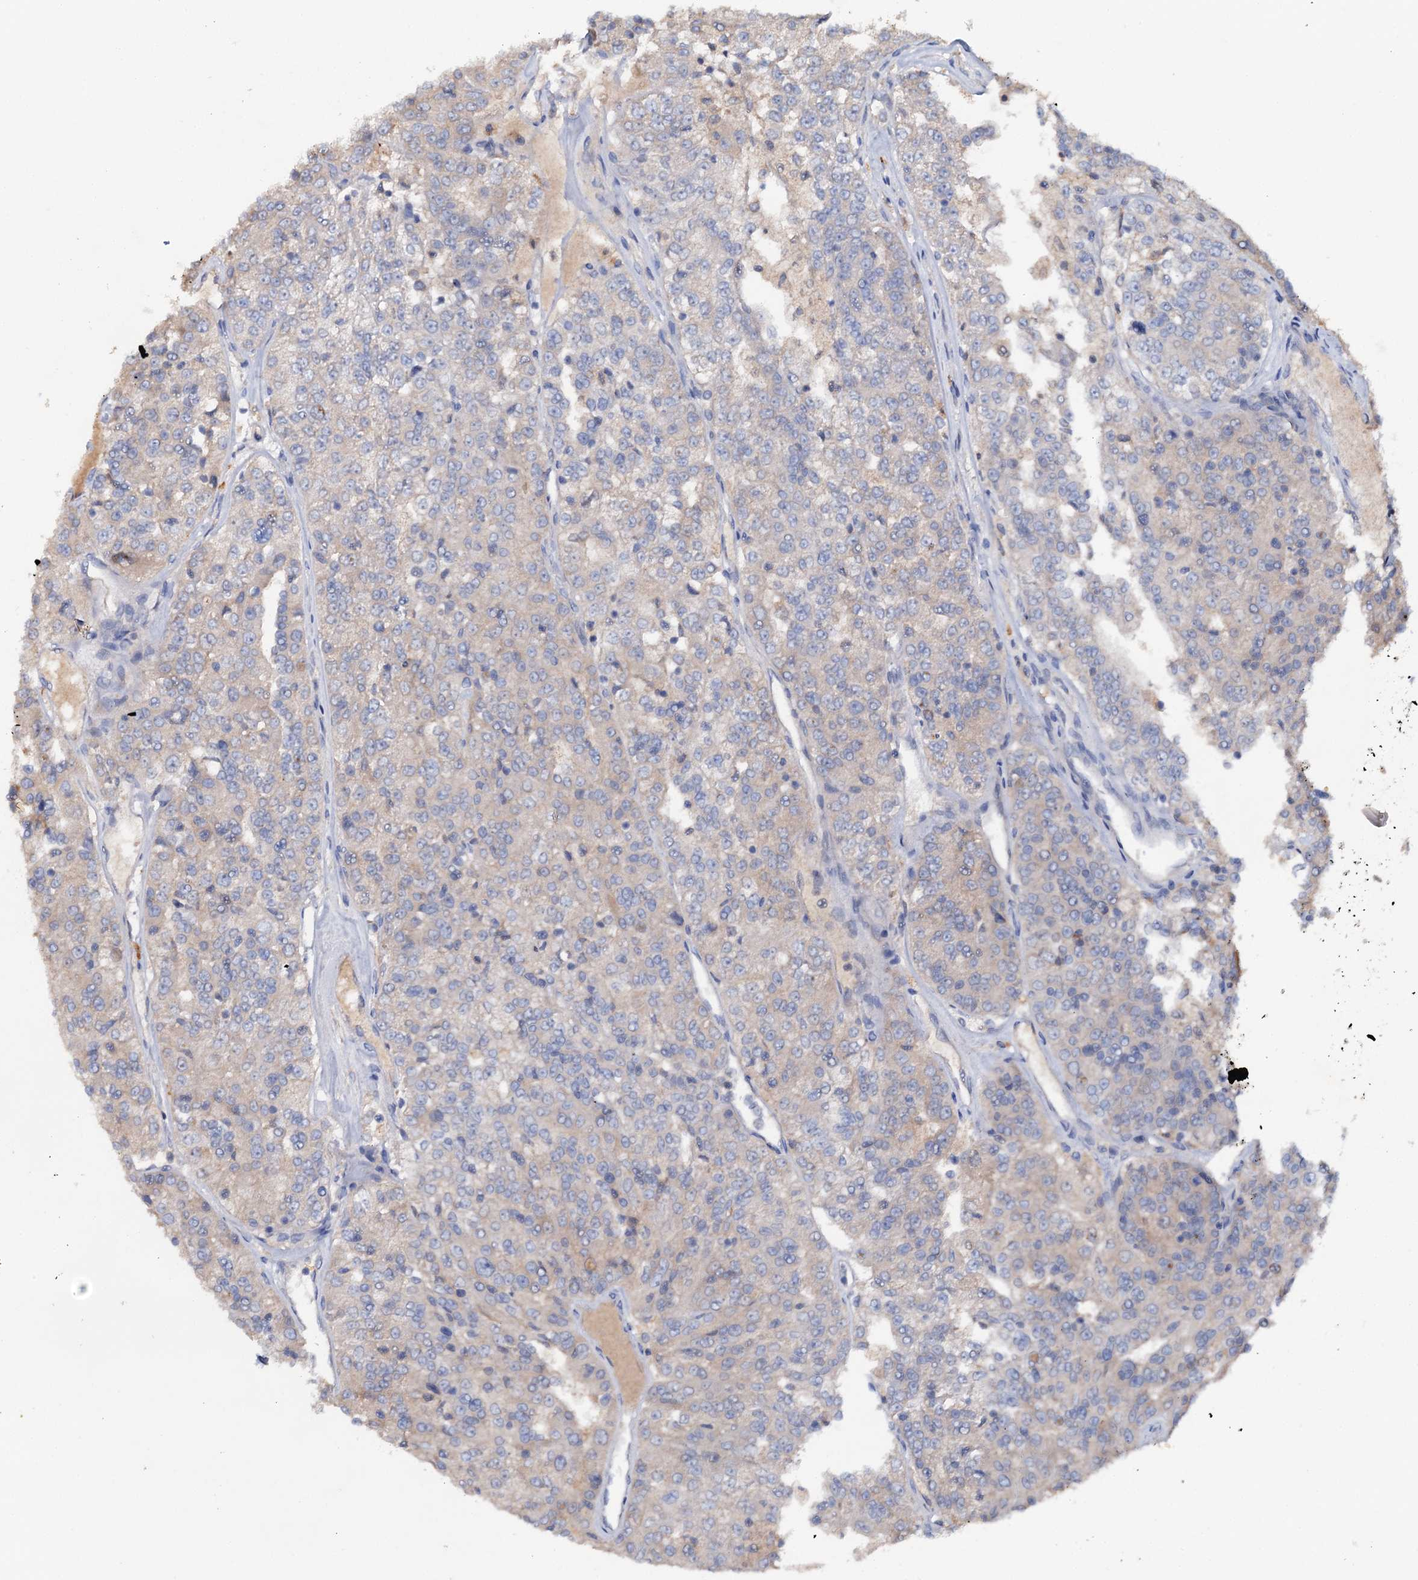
{"staining": {"intensity": "weak", "quantity": "25%-75%", "location": "cytoplasmic/membranous"}, "tissue": "renal cancer", "cell_type": "Tumor cells", "image_type": "cancer", "snomed": [{"axis": "morphology", "description": "Adenocarcinoma, NOS"}, {"axis": "topography", "description": "Kidney"}], "caption": "The histopathology image shows immunohistochemical staining of renal cancer (adenocarcinoma). There is weak cytoplasmic/membranous positivity is seen in approximately 25%-75% of tumor cells. (brown staining indicates protein expression, while blue staining denotes nuclei).", "gene": "IL17RD", "patient": {"sex": "female", "age": 63}}